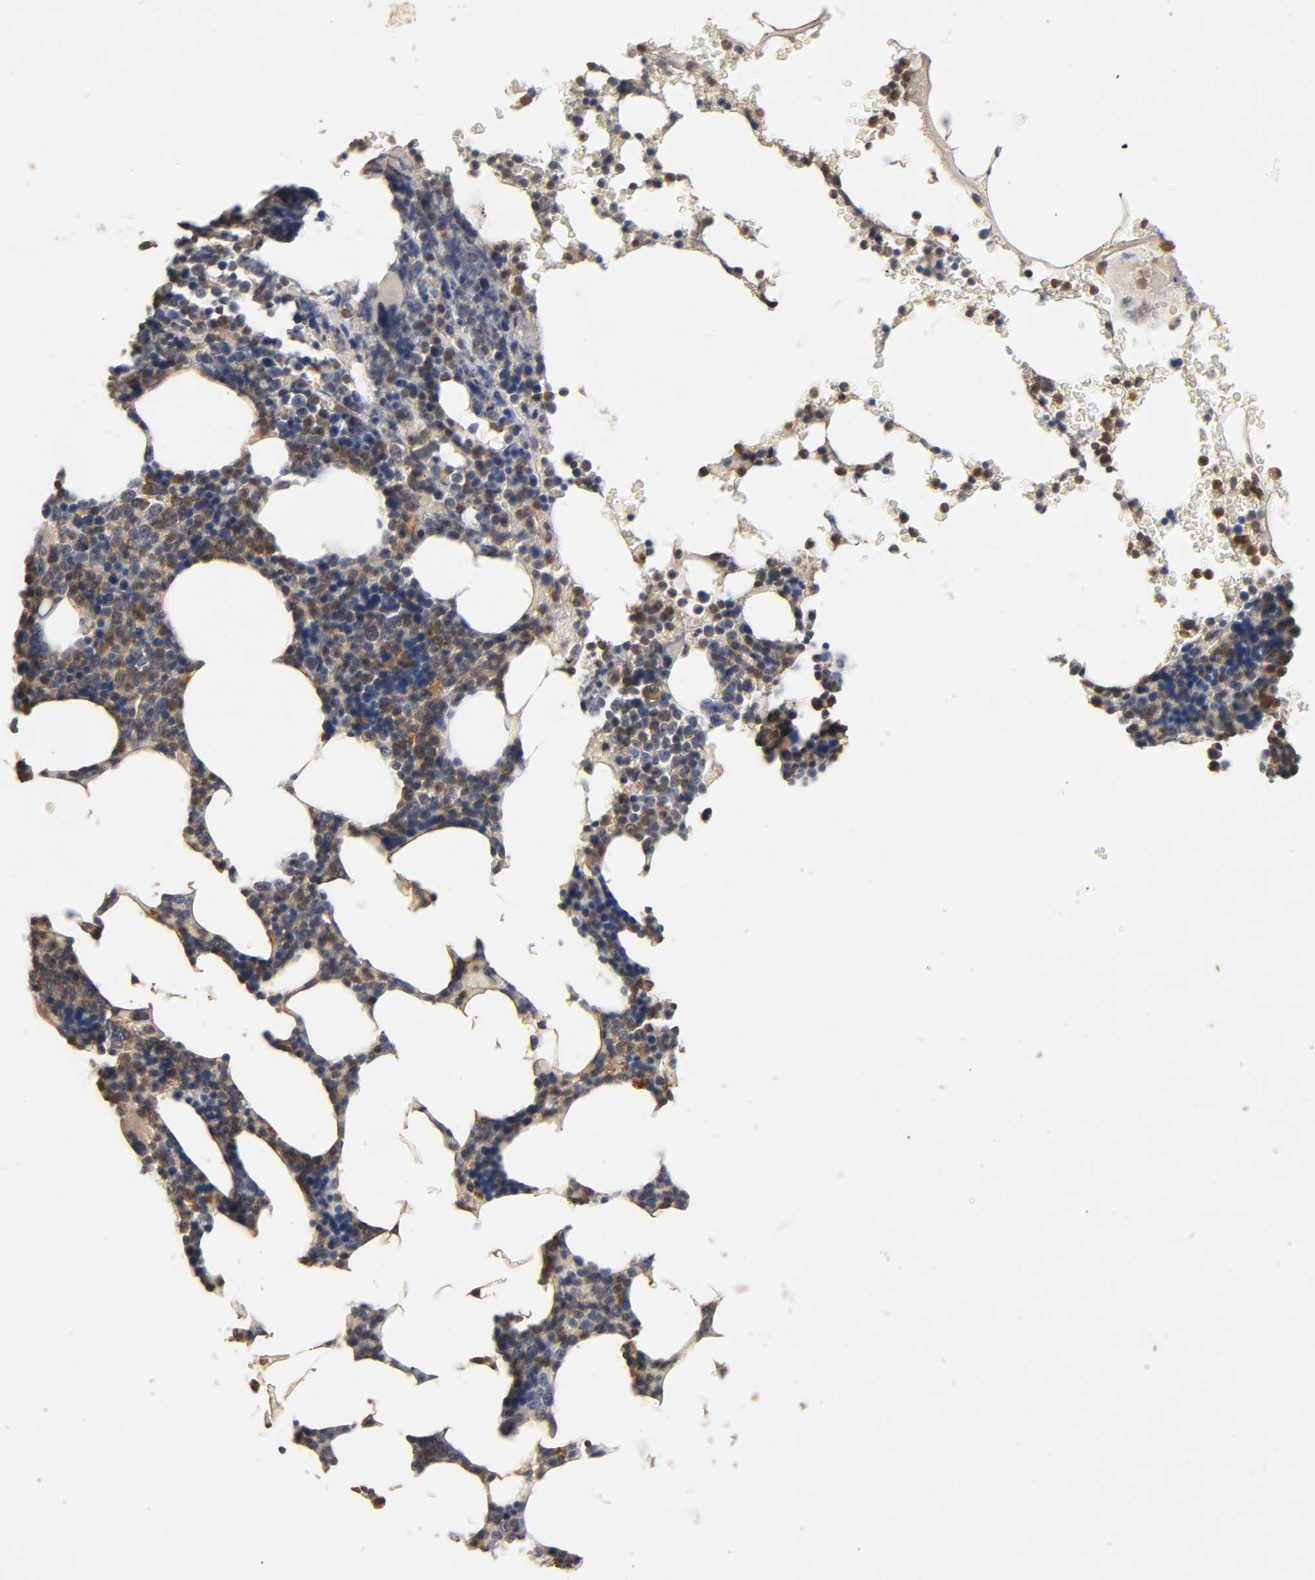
{"staining": {"intensity": "strong", "quantity": "25%-75%", "location": "cytoplasmic/membranous"}, "tissue": "bone marrow", "cell_type": "Hematopoietic cells", "image_type": "normal", "snomed": [{"axis": "morphology", "description": "Normal tissue, NOS"}, {"axis": "topography", "description": "Bone marrow"}], "caption": "High-magnification brightfield microscopy of unremarkable bone marrow stained with DAB (3,3'-diaminobenzidine) (brown) and counterstained with hematoxylin (blue). hematopoietic cells exhibit strong cytoplasmic/membranous positivity is identified in about25%-75% of cells.", "gene": "SCAP", "patient": {"sex": "female", "age": 66}}